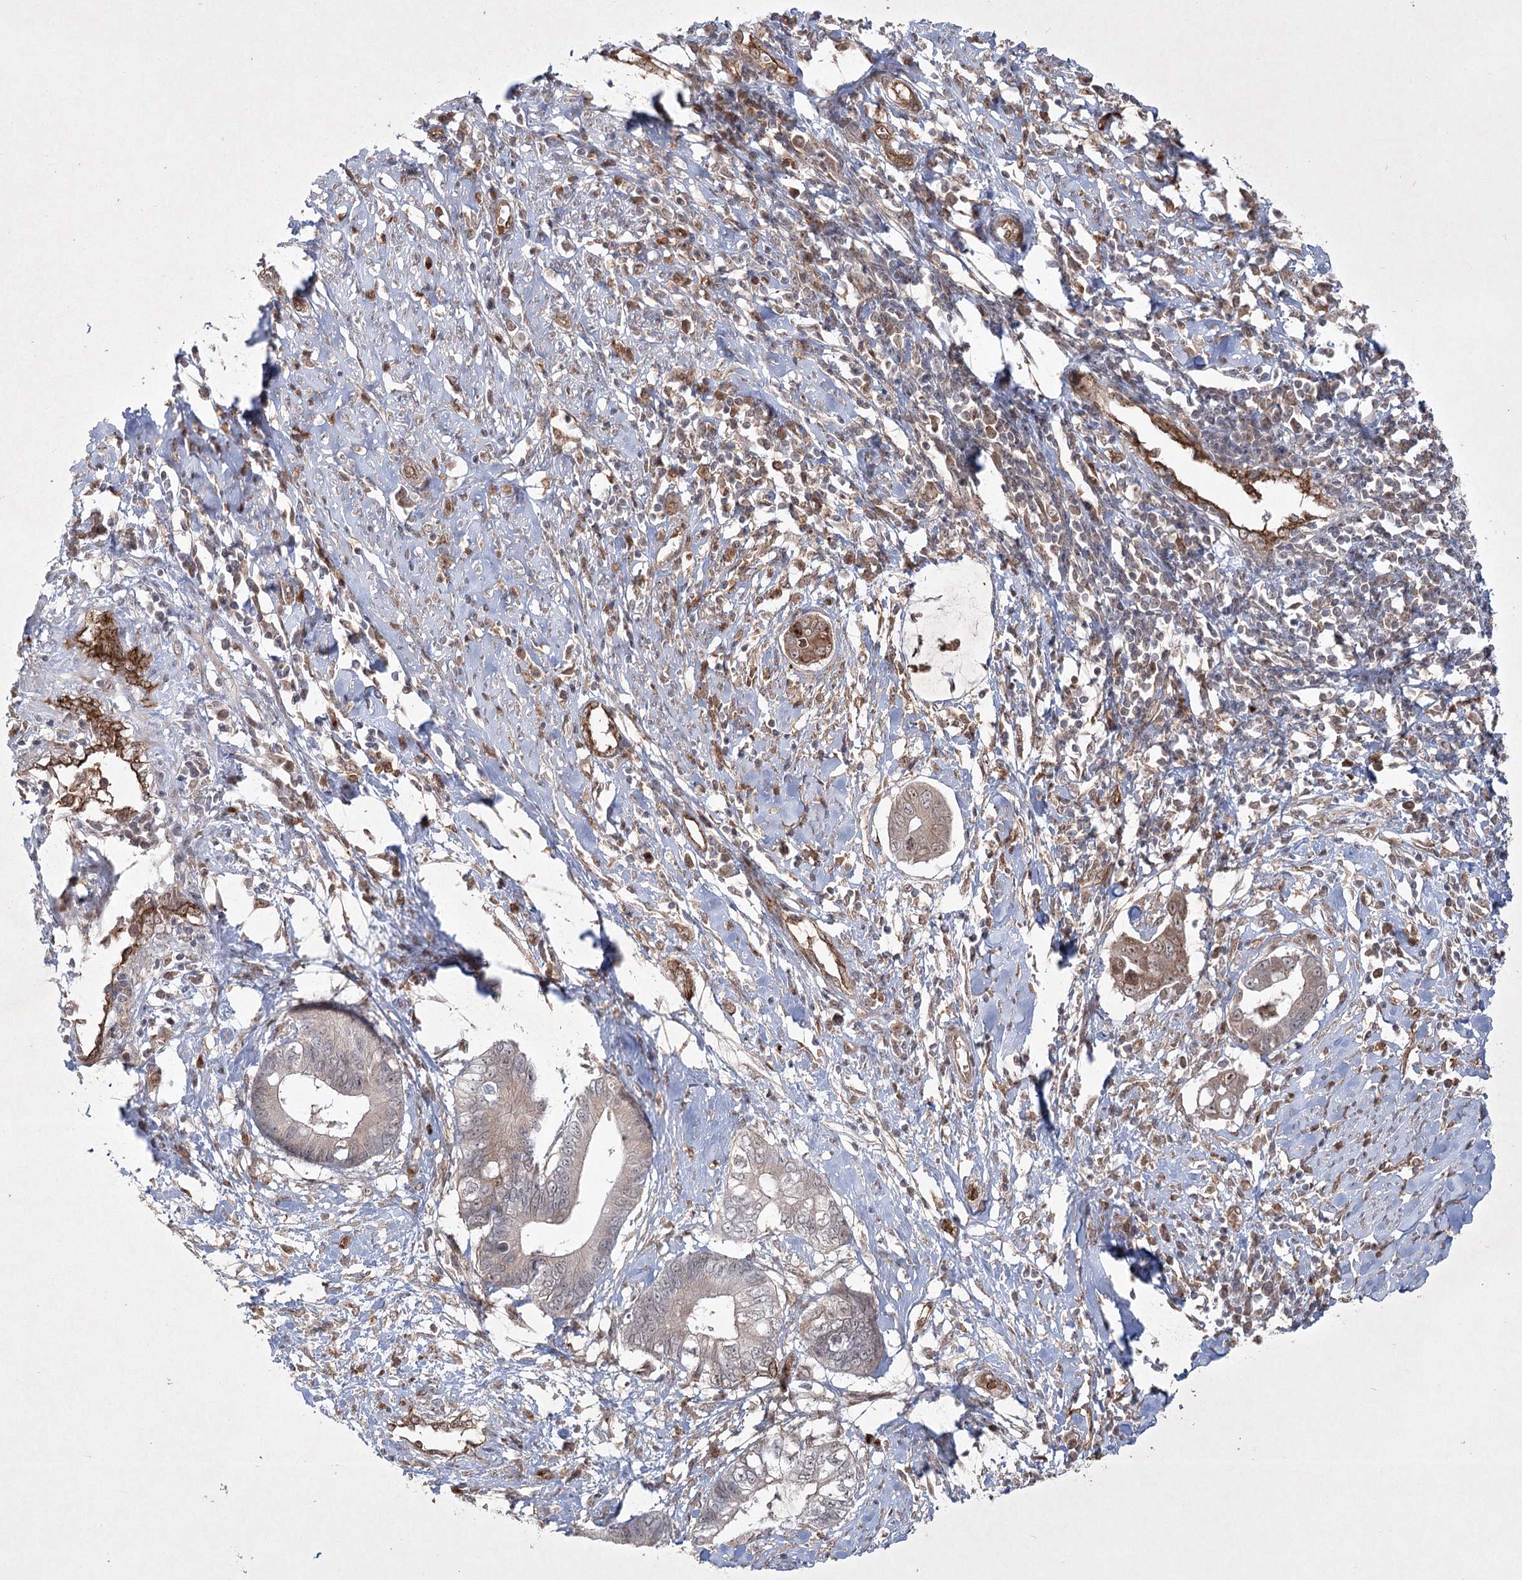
{"staining": {"intensity": "weak", "quantity": "<25%", "location": "cytoplasmic/membranous,nuclear"}, "tissue": "cervical cancer", "cell_type": "Tumor cells", "image_type": "cancer", "snomed": [{"axis": "morphology", "description": "Adenocarcinoma, NOS"}, {"axis": "topography", "description": "Cervix"}], "caption": "Immunohistochemical staining of human cervical cancer (adenocarcinoma) demonstrates no significant staining in tumor cells. (Immunohistochemistry, brightfield microscopy, high magnification).", "gene": "ARHGAP31", "patient": {"sex": "female", "age": 44}}